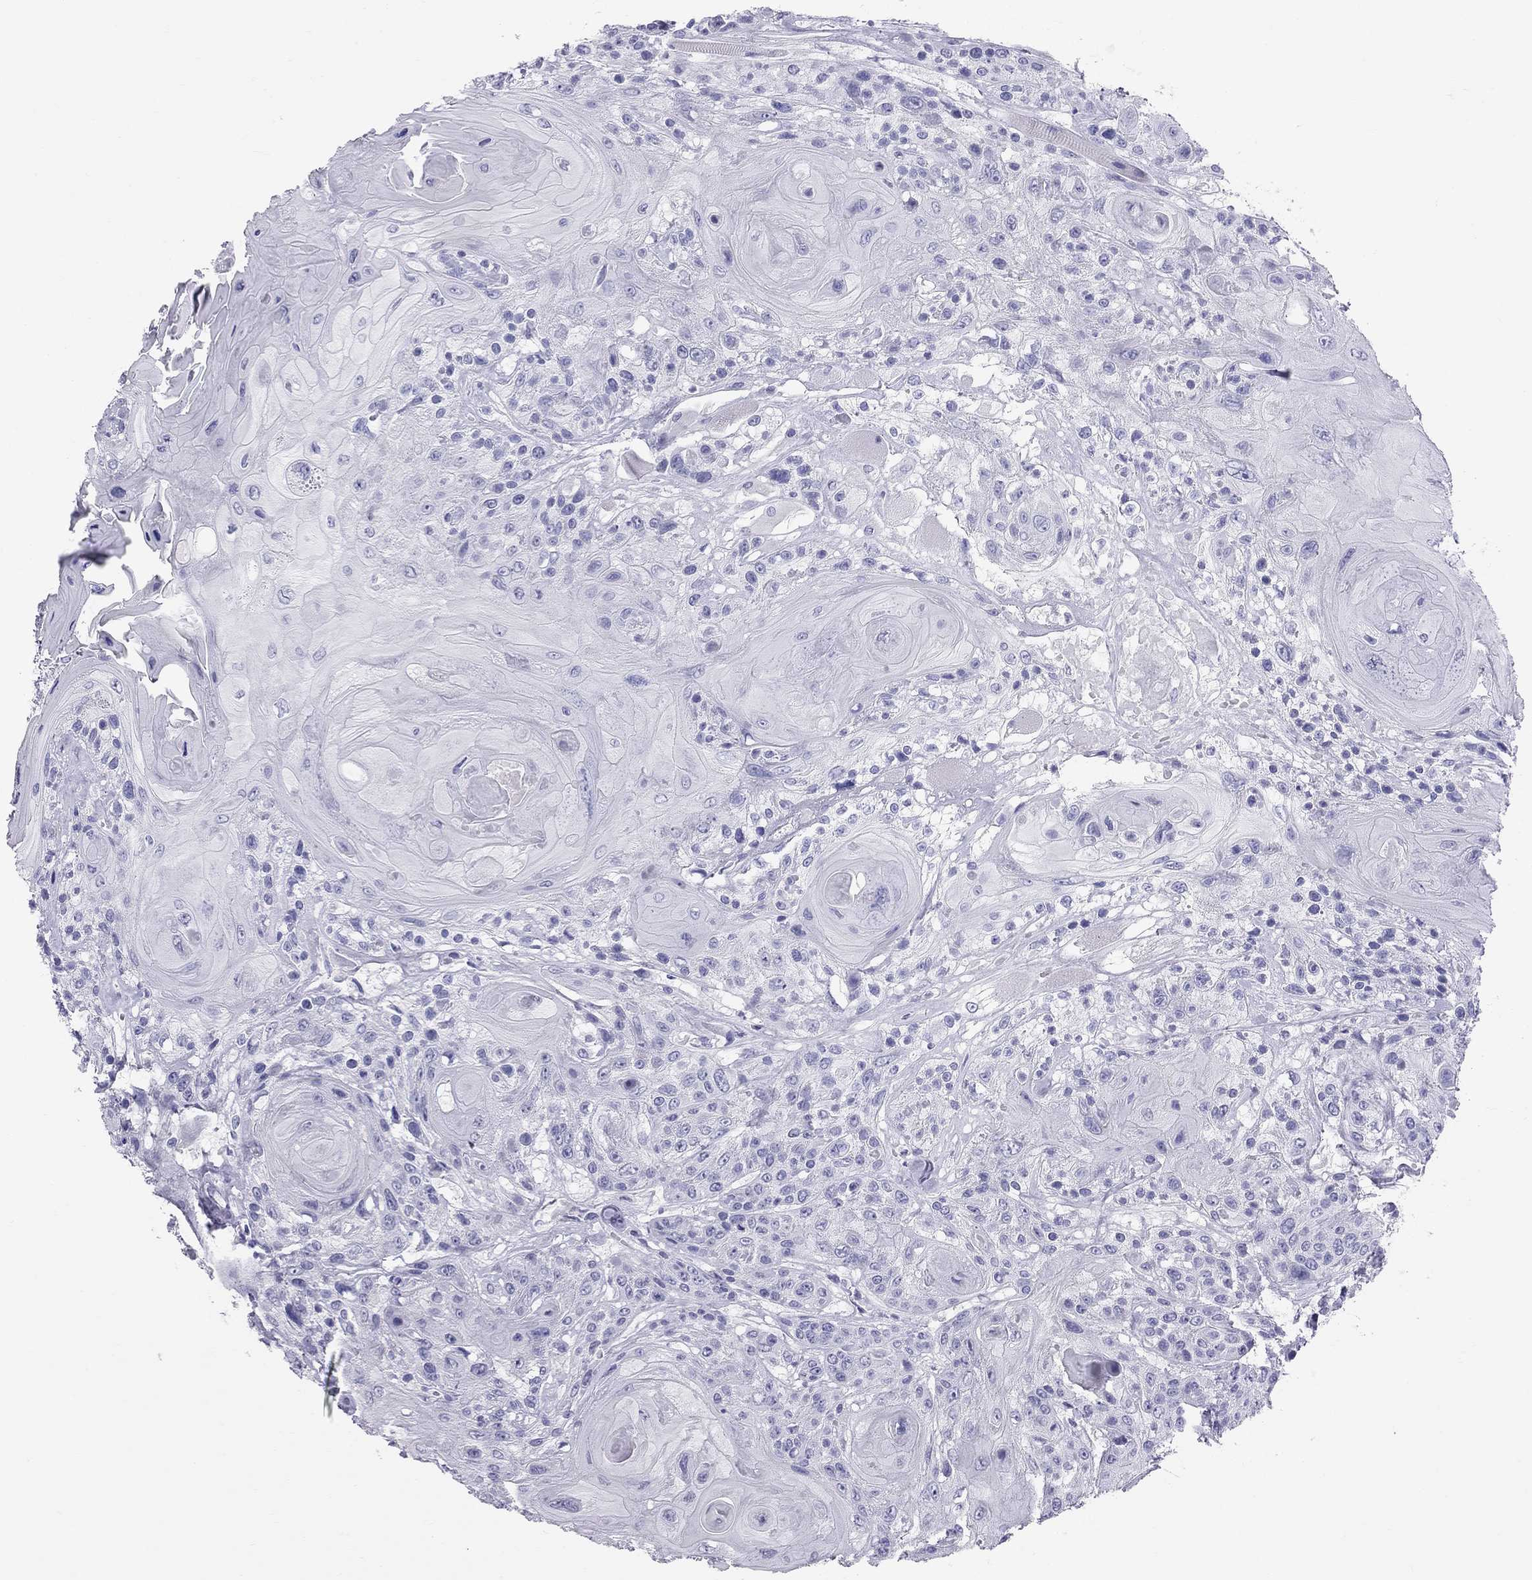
{"staining": {"intensity": "negative", "quantity": "none", "location": "none"}, "tissue": "head and neck cancer", "cell_type": "Tumor cells", "image_type": "cancer", "snomed": [{"axis": "morphology", "description": "Squamous cell carcinoma, NOS"}, {"axis": "topography", "description": "Head-Neck"}], "caption": "High magnification brightfield microscopy of head and neck squamous cell carcinoma stained with DAB (3,3'-diaminobenzidine) (brown) and counterstained with hematoxylin (blue): tumor cells show no significant positivity.", "gene": "TRPM3", "patient": {"sex": "female", "age": 59}}